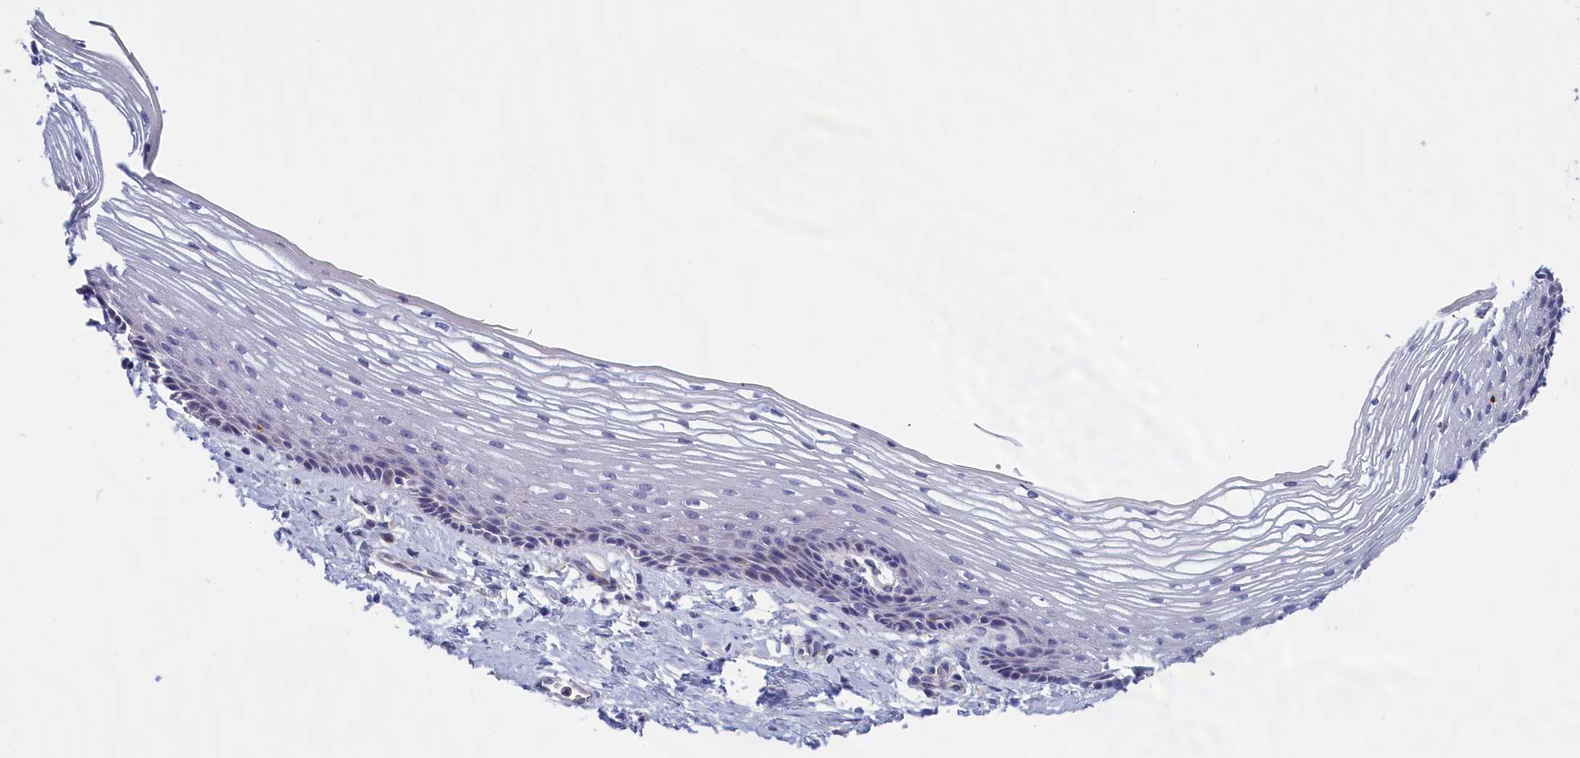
{"staining": {"intensity": "negative", "quantity": "none", "location": "none"}, "tissue": "vagina", "cell_type": "Squamous epithelial cells", "image_type": "normal", "snomed": [{"axis": "morphology", "description": "Normal tissue, NOS"}, {"axis": "topography", "description": "Vagina"}], "caption": "DAB immunohistochemical staining of unremarkable human vagina reveals no significant expression in squamous epithelial cells.", "gene": "IGFALS", "patient": {"sex": "female", "age": 46}}